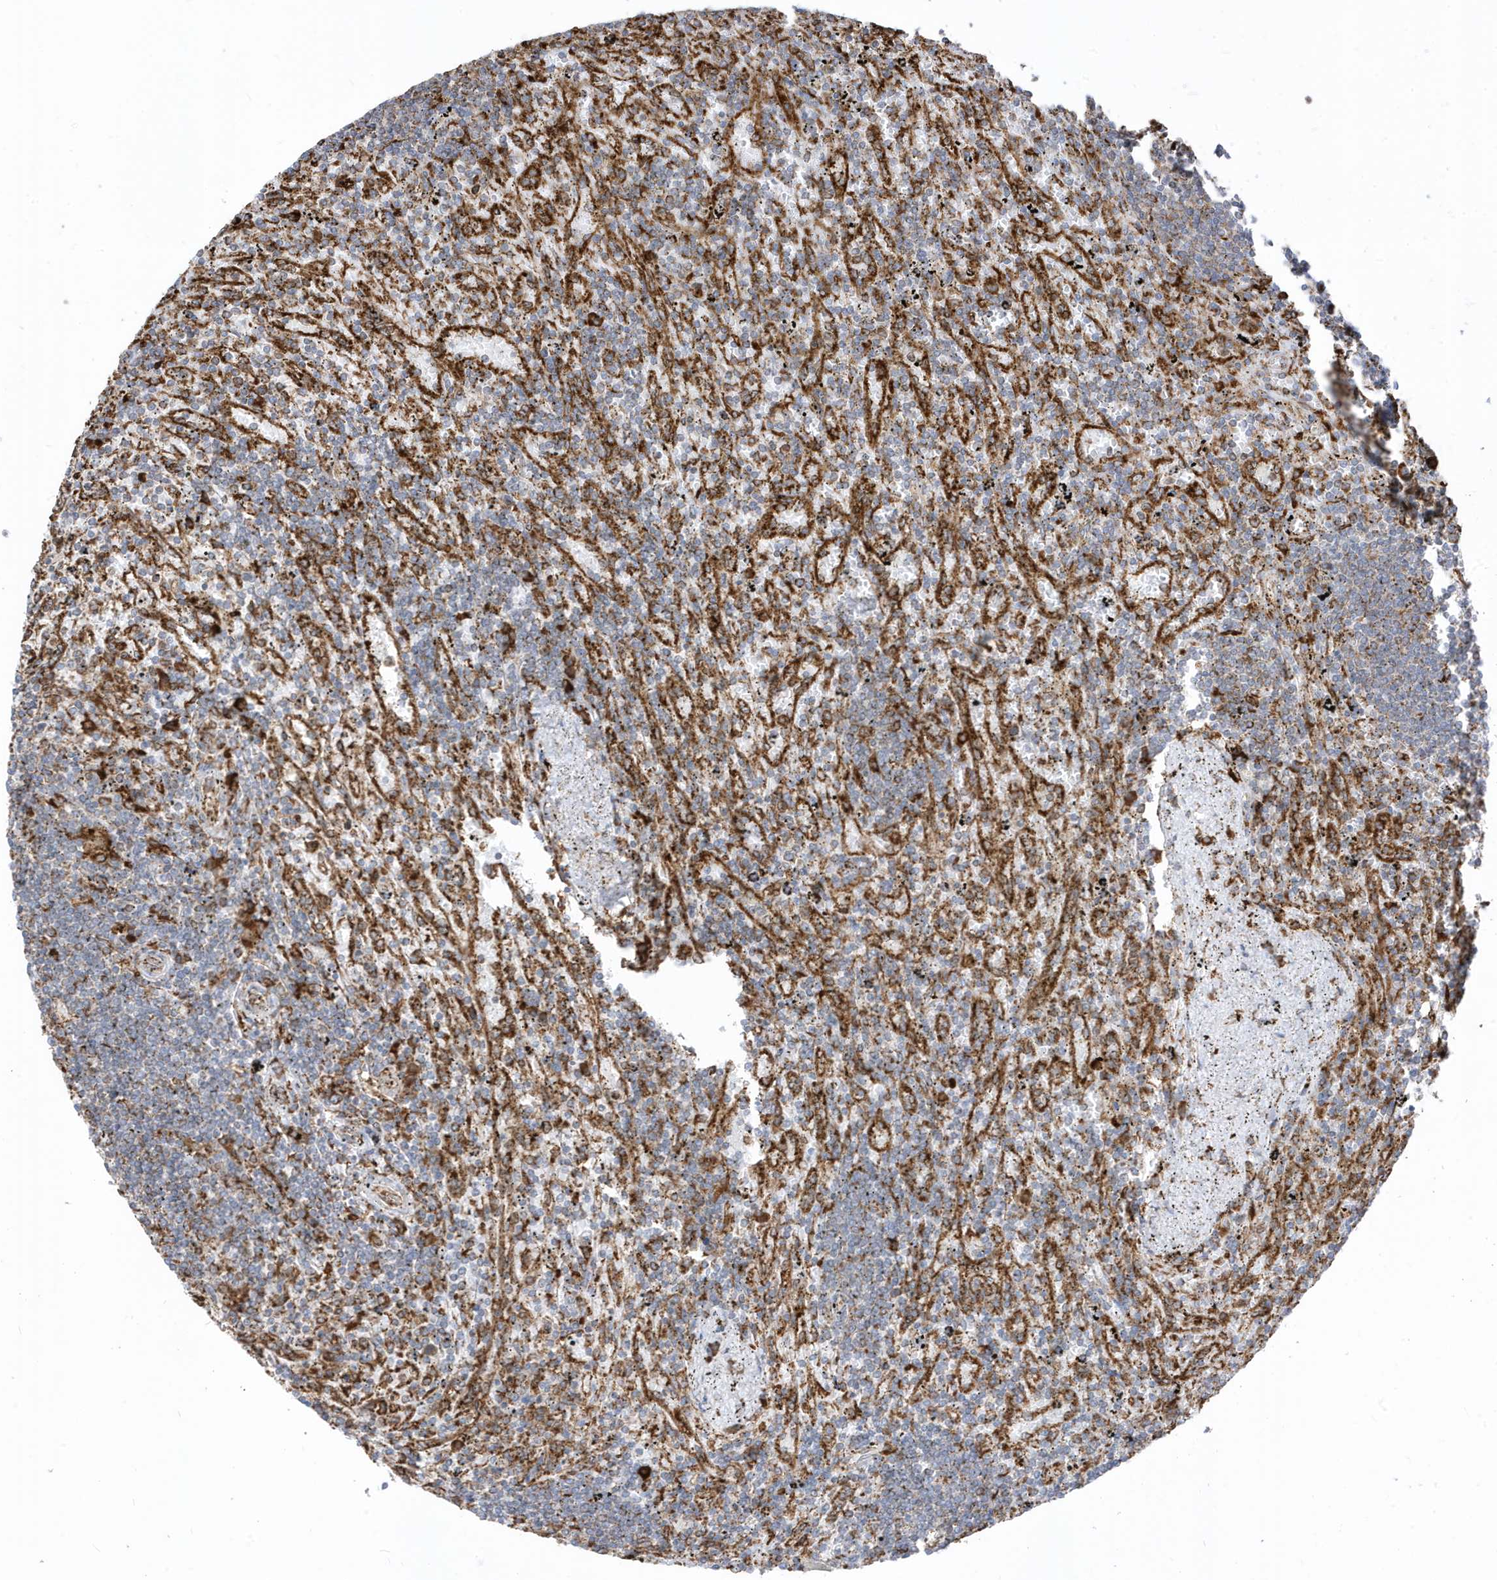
{"staining": {"intensity": "moderate", "quantity": "<25%", "location": "cytoplasmic/membranous"}, "tissue": "lymphoma", "cell_type": "Tumor cells", "image_type": "cancer", "snomed": [{"axis": "morphology", "description": "Malignant lymphoma, non-Hodgkin's type, Low grade"}, {"axis": "topography", "description": "Spleen"}], "caption": "The photomicrograph exhibits immunohistochemical staining of malignant lymphoma, non-Hodgkin's type (low-grade). There is moderate cytoplasmic/membranous staining is present in approximately <25% of tumor cells. The protein is shown in brown color, while the nuclei are stained blue.", "gene": "PDIA6", "patient": {"sex": "male", "age": 76}}